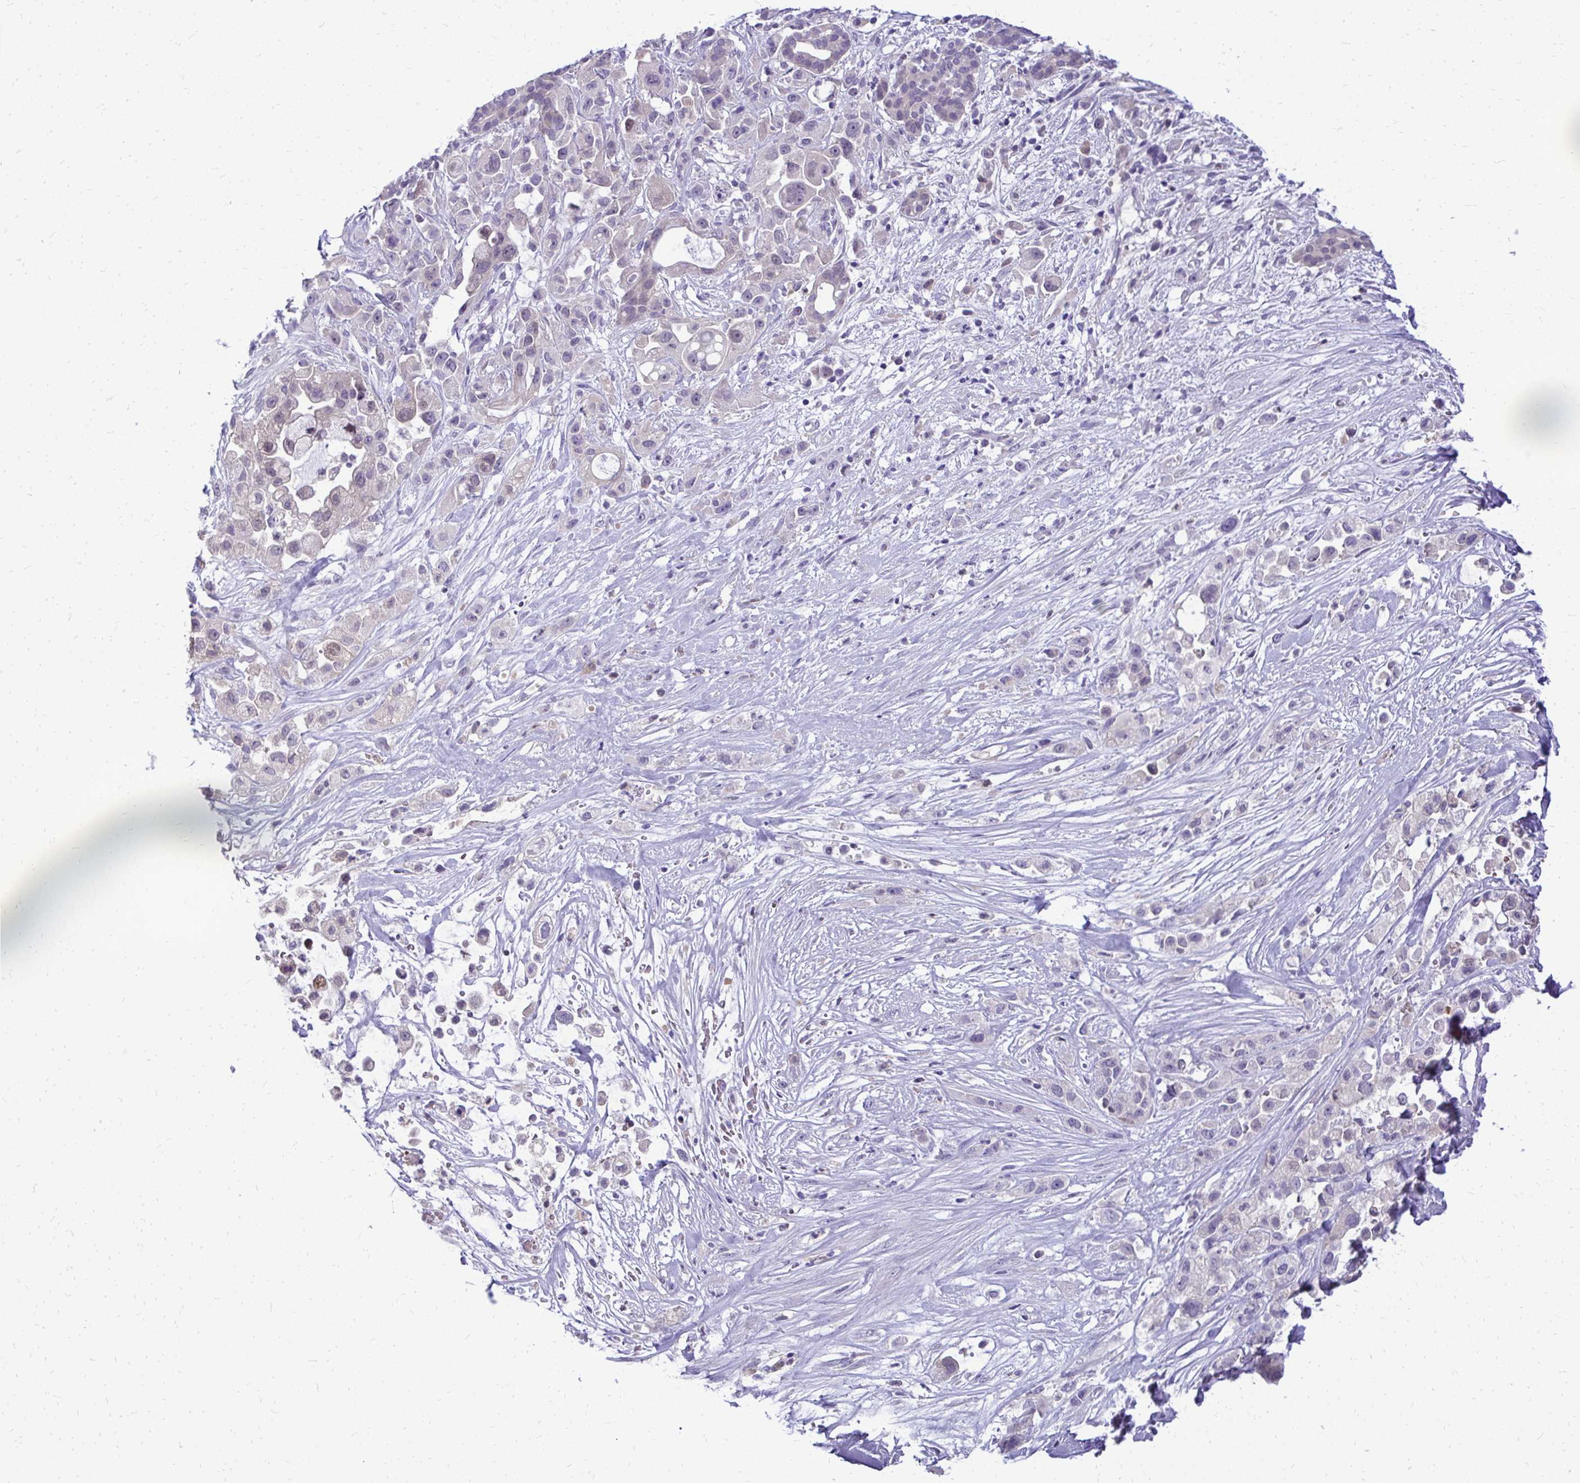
{"staining": {"intensity": "negative", "quantity": "none", "location": "none"}, "tissue": "pancreatic cancer", "cell_type": "Tumor cells", "image_type": "cancer", "snomed": [{"axis": "morphology", "description": "Adenocarcinoma, NOS"}, {"axis": "topography", "description": "Pancreas"}], "caption": "This micrograph is of pancreatic cancer stained with immunohistochemistry (IHC) to label a protein in brown with the nuclei are counter-stained blue. There is no expression in tumor cells.", "gene": "ZSWIM9", "patient": {"sex": "male", "age": 44}}